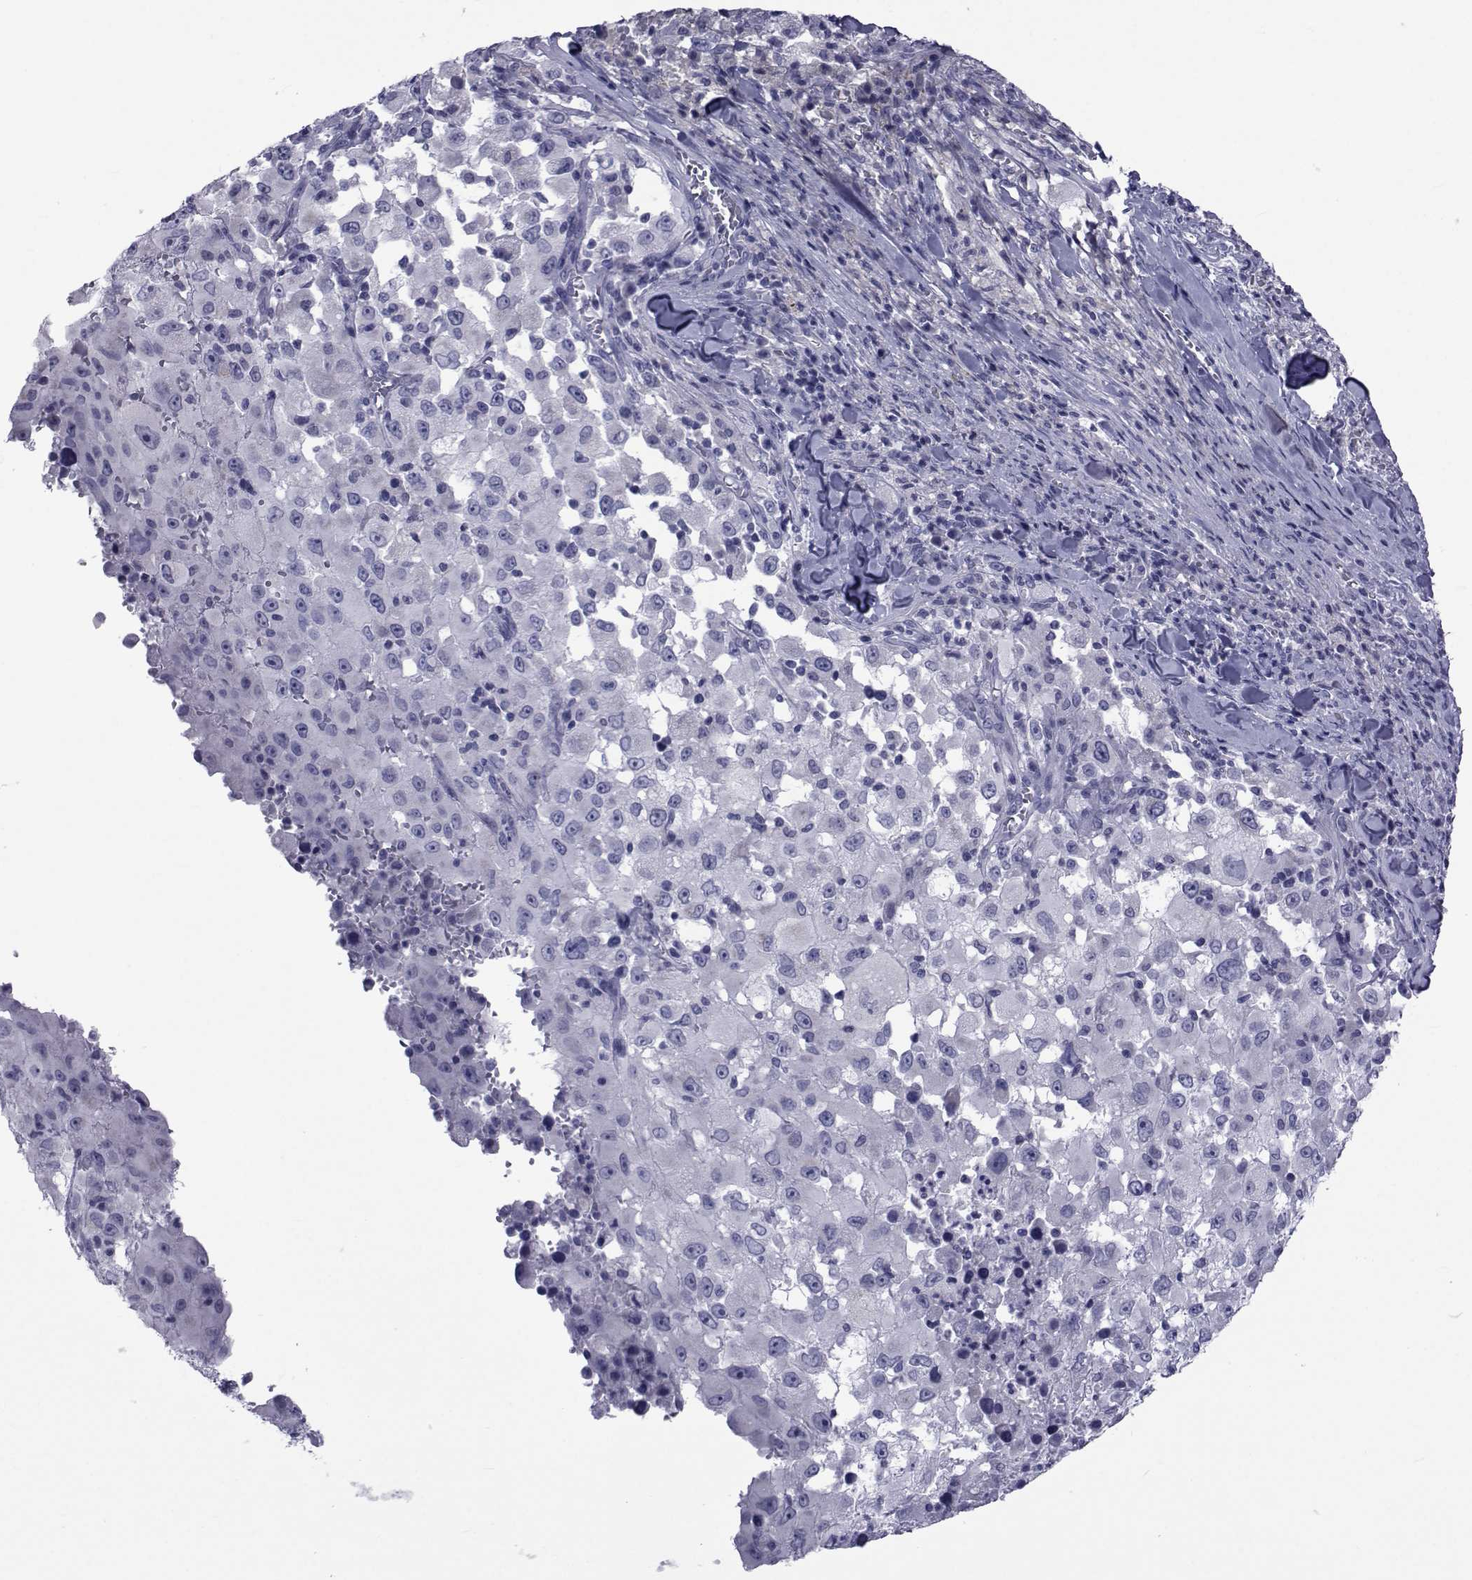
{"staining": {"intensity": "negative", "quantity": "none", "location": "none"}, "tissue": "melanoma", "cell_type": "Tumor cells", "image_type": "cancer", "snomed": [{"axis": "morphology", "description": "Malignant melanoma, Metastatic site"}, {"axis": "topography", "description": "Soft tissue"}], "caption": "A high-resolution micrograph shows immunohistochemistry (IHC) staining of melanoma, which demonstrates no significant expression in tumor cells.", "gene": "GKAP1", "patient": {"sex": "male", "age": 50}}